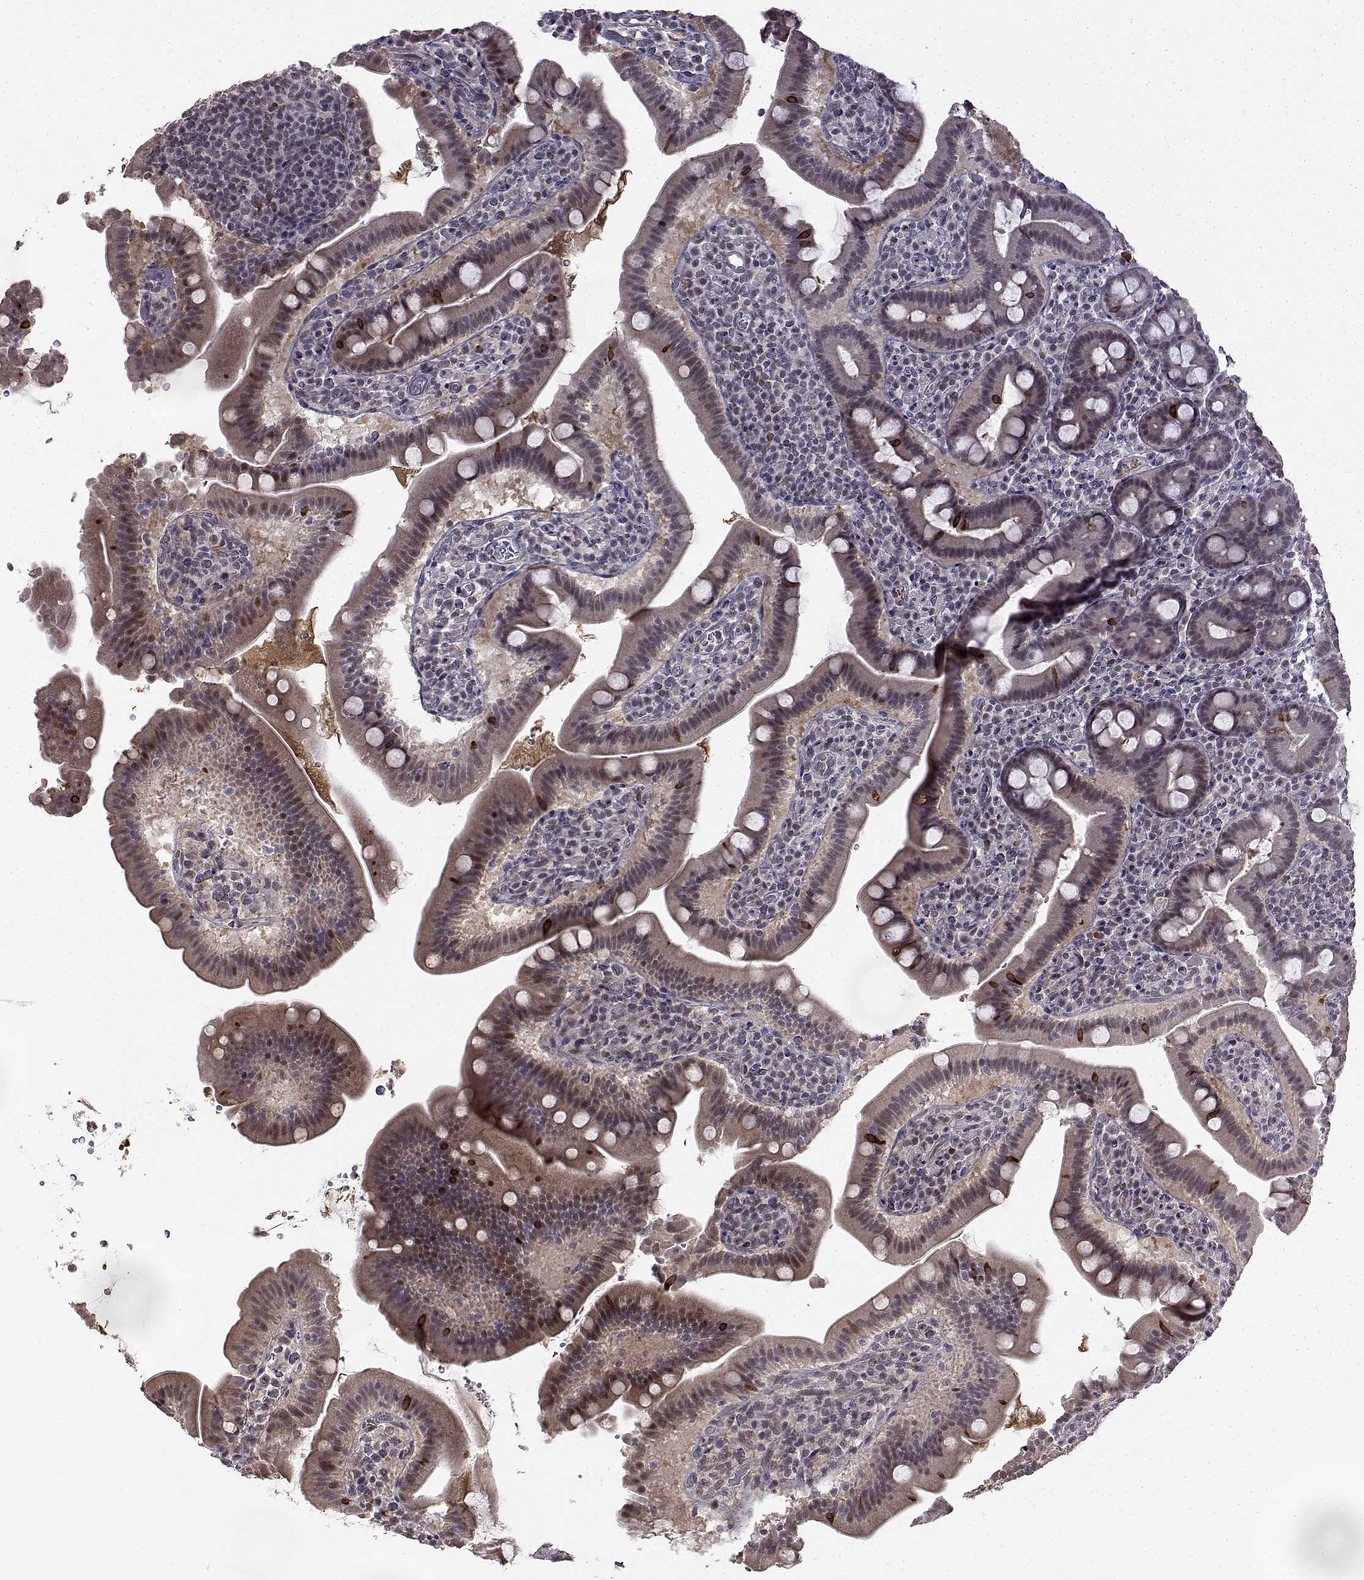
{"staining": {"intensity": "moderate", "quantity": "<25%", "location": "nuclear"}, "tissue": "small intestine", "cell_type": "Glandular cells", "image_type": "normal", "snomed": [{"axis": "morphology", "description": "Normal tissue, NOS"}, {"axis": "topography", "description": "Small intestine"}], "caption": "The photomicrograph displays staining of normal small intestine, revealing moderate nuclear protein staining (brown color) within glandular cells.", "gene": "ITGA7", "patient": {"sex": "male", "age": 26}}